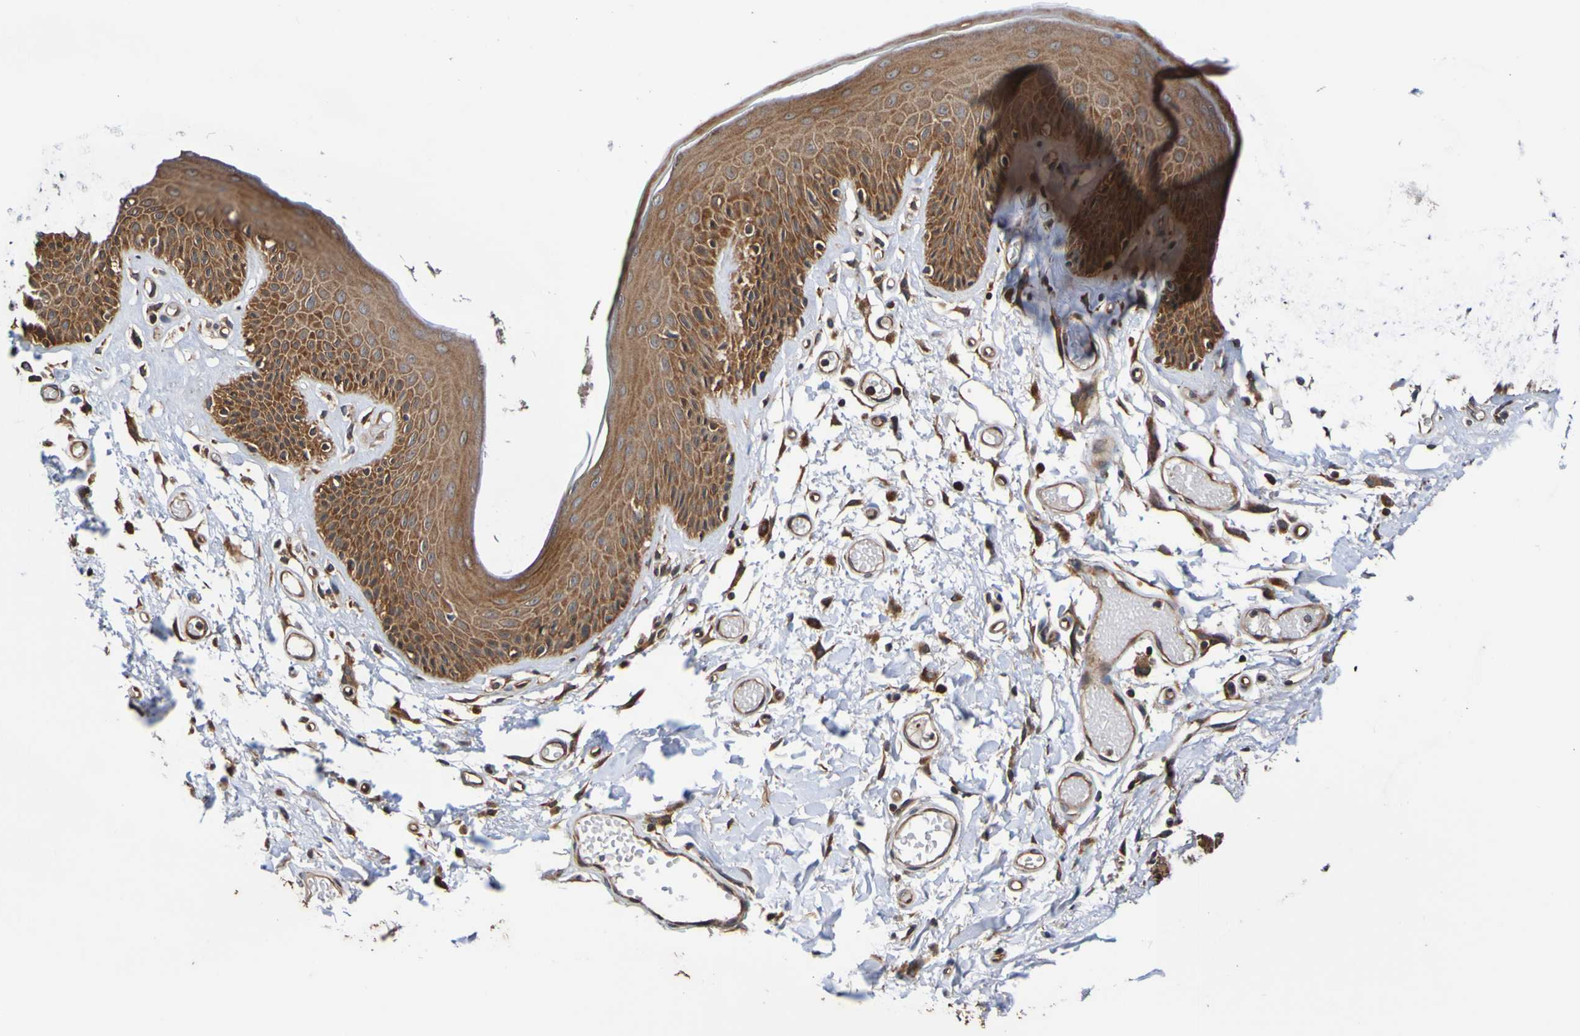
{"staining": {"intensity": "strong", "quantity": ">75%", "location": "cytoplasmic/membranous"}, "tissue": "skin", "cell_type": "Epidermal cells", "image_type": "normal", "snomed": [{"axis": "morphology", "description": "Normal tissue, NOS"}, {"axis": "topography", "description": "Vulva"}], "caption": "This micrograph reveals immunohistochemistry (IHC) staining of normal skin, with high strong cytoplasmic/membranous positivity in about >75% of epidermal cells.", "gene": "AXIN1", "patient": {"sex": "female", "age": 73}}